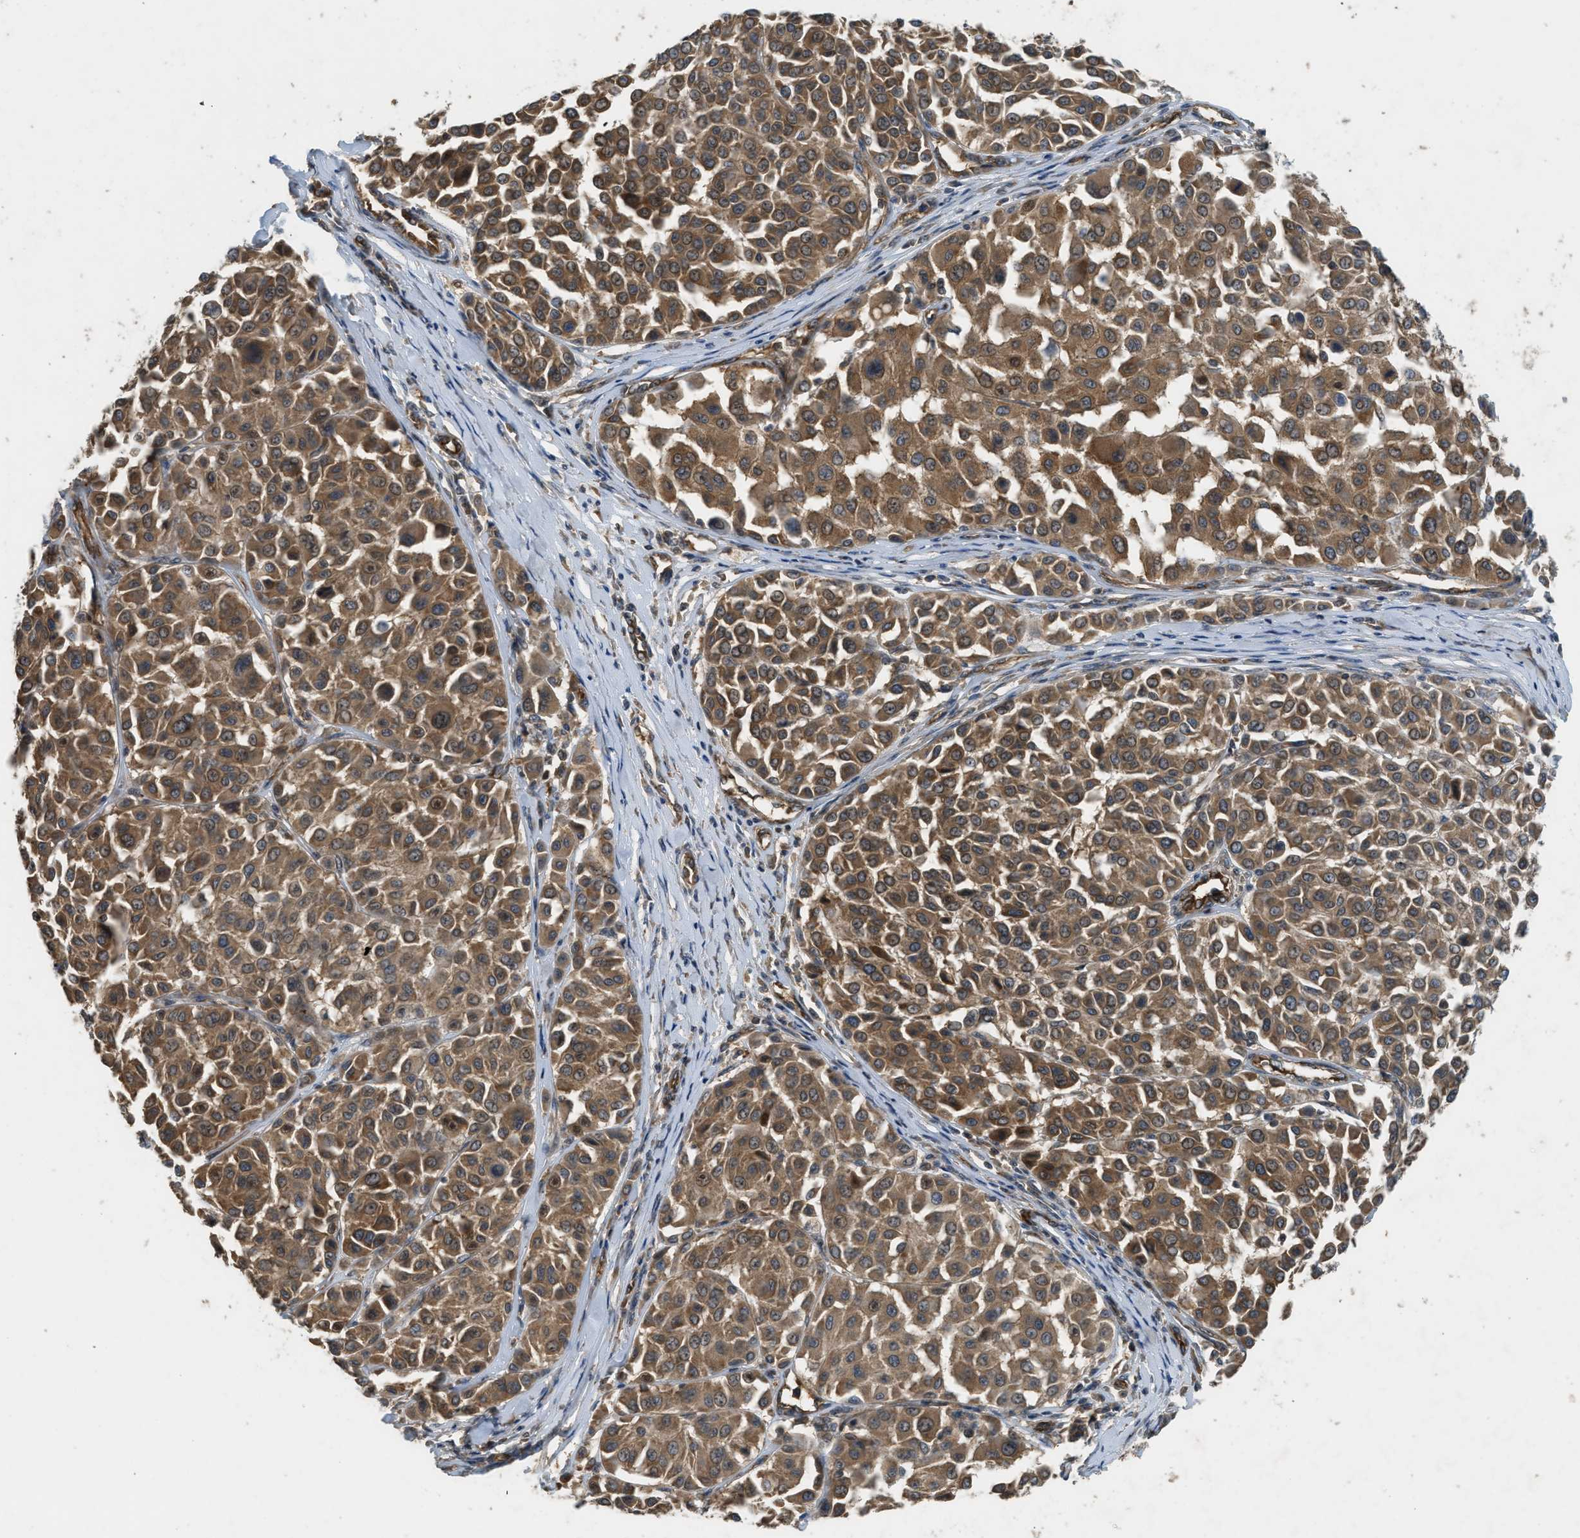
{"staining": {"intensity": "moderate", "quantity": ">75%", "location": "cytoplasmic/membranous"}, "tissue": "melanoma", "cell_type": "Tumor cells", "image_type": "cancer", "snomed": [{"axis": "morphology", "description": "Malignant melanoma, Metastatic site"}, {"axis": "topography", "description": "Soft tissue"}], "caption": "Melanoma was stained to show a protein in brown. There is medium levels of moderate cytoplasmic/membranous staining in approximately >75% of tumor cells.", "gene": "HIP1R", "patient": {"sex": "male", "age": 41}}